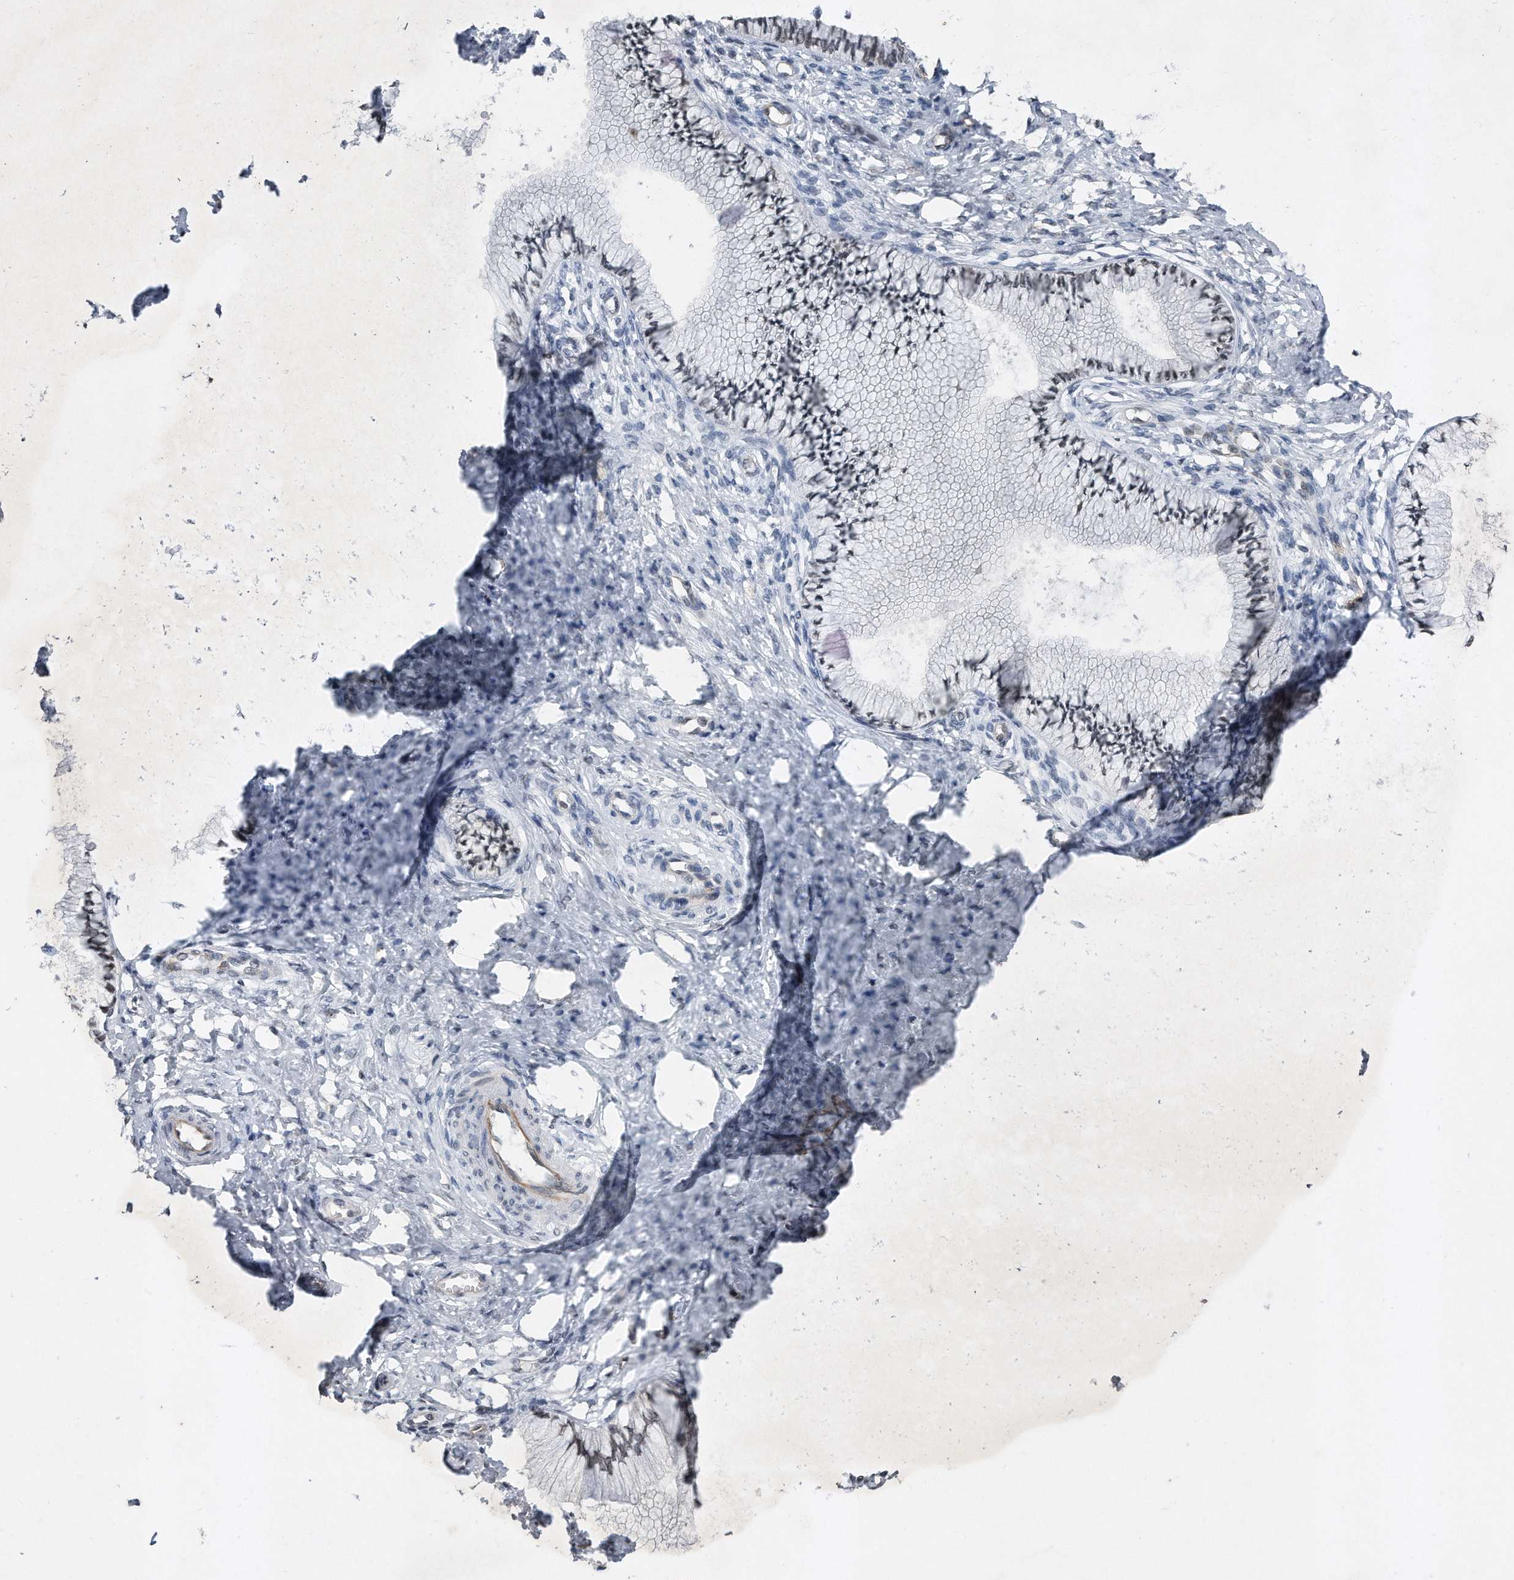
{"staining": {"intensity": "negative", "quantity": "none", "location": "none"}, "tissue": "cervix", "cell_type": "Glandular cells", "image_type": "normal", "snomed": [{"axis": "morphology", "description": "Normal tissue, NOS"}, {"axis": "topography", "description": "Cervix"}], "caption": "This is a micrograph of immunohistochemistry (IHC) staining of normal cervix, which shows no positivity in glandular cells.", "gene": "TP53INP1", "patient": {"sex": "female", "age": 36}}